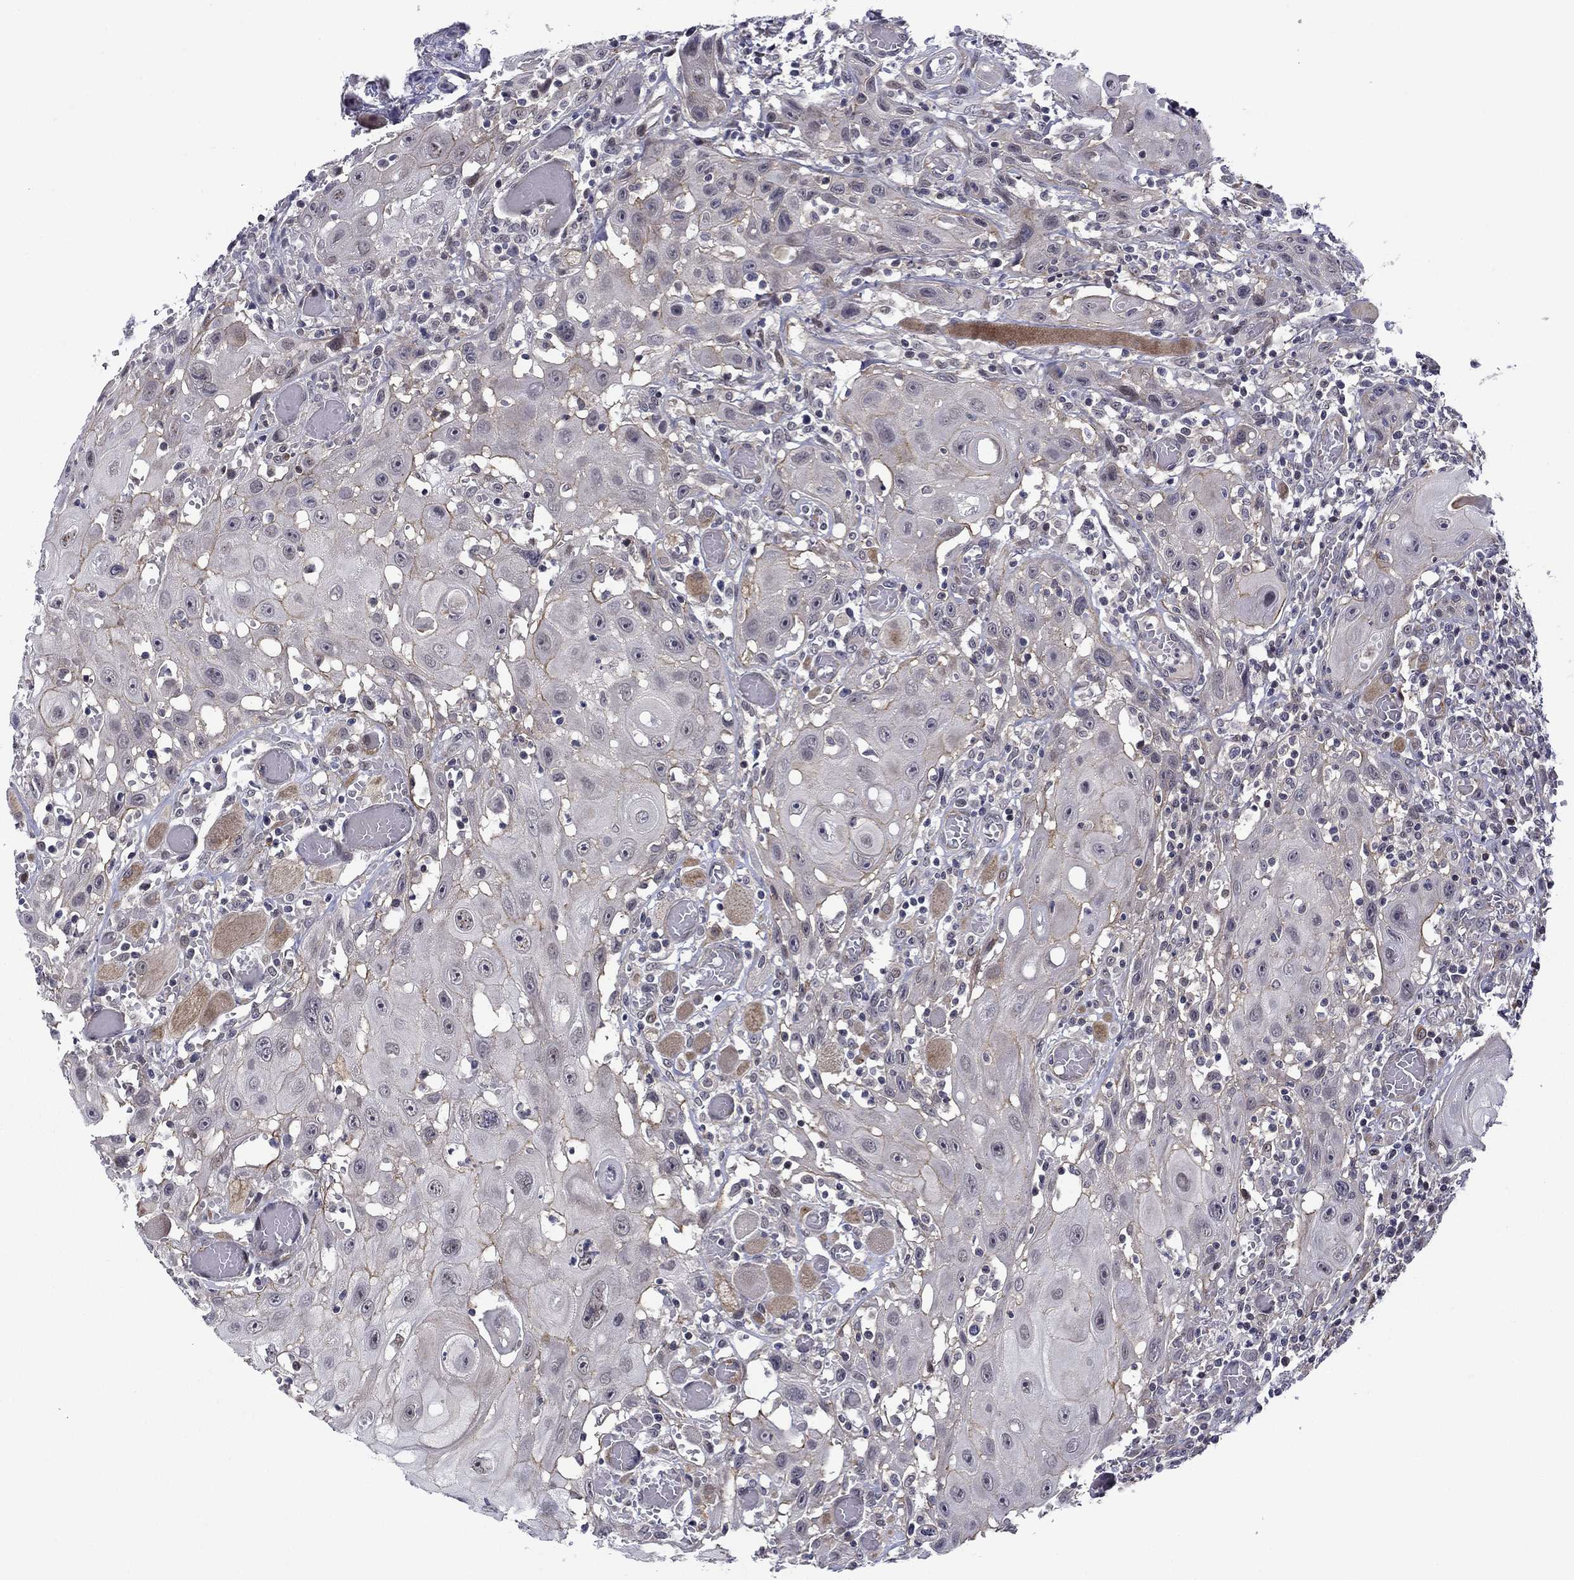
{"staining": {"intensity": "negative", "quantity": "none", "location": "none"}, "tissue": "head and neck cancer", "cell_type": "Tumor cells", "image_type": "cancer", "snomed": [{"axis": "morphology", "description": "Normal tissue, NOS"}, {"axis": "morphology", "description": "Squamous cell carcinoma, NOS"}, {"axis": "topography", "description": "Oral tissue"}, {"axis": "topography", "description": "Head-Neck"}], "caption": "Squamous cell carcinoma (head and neck) was stained to show a protein in brown. There is no significant positivity in tumor cells.", "gene": "B3GAT1", "patient": {"sex": "male", "age": 71}}